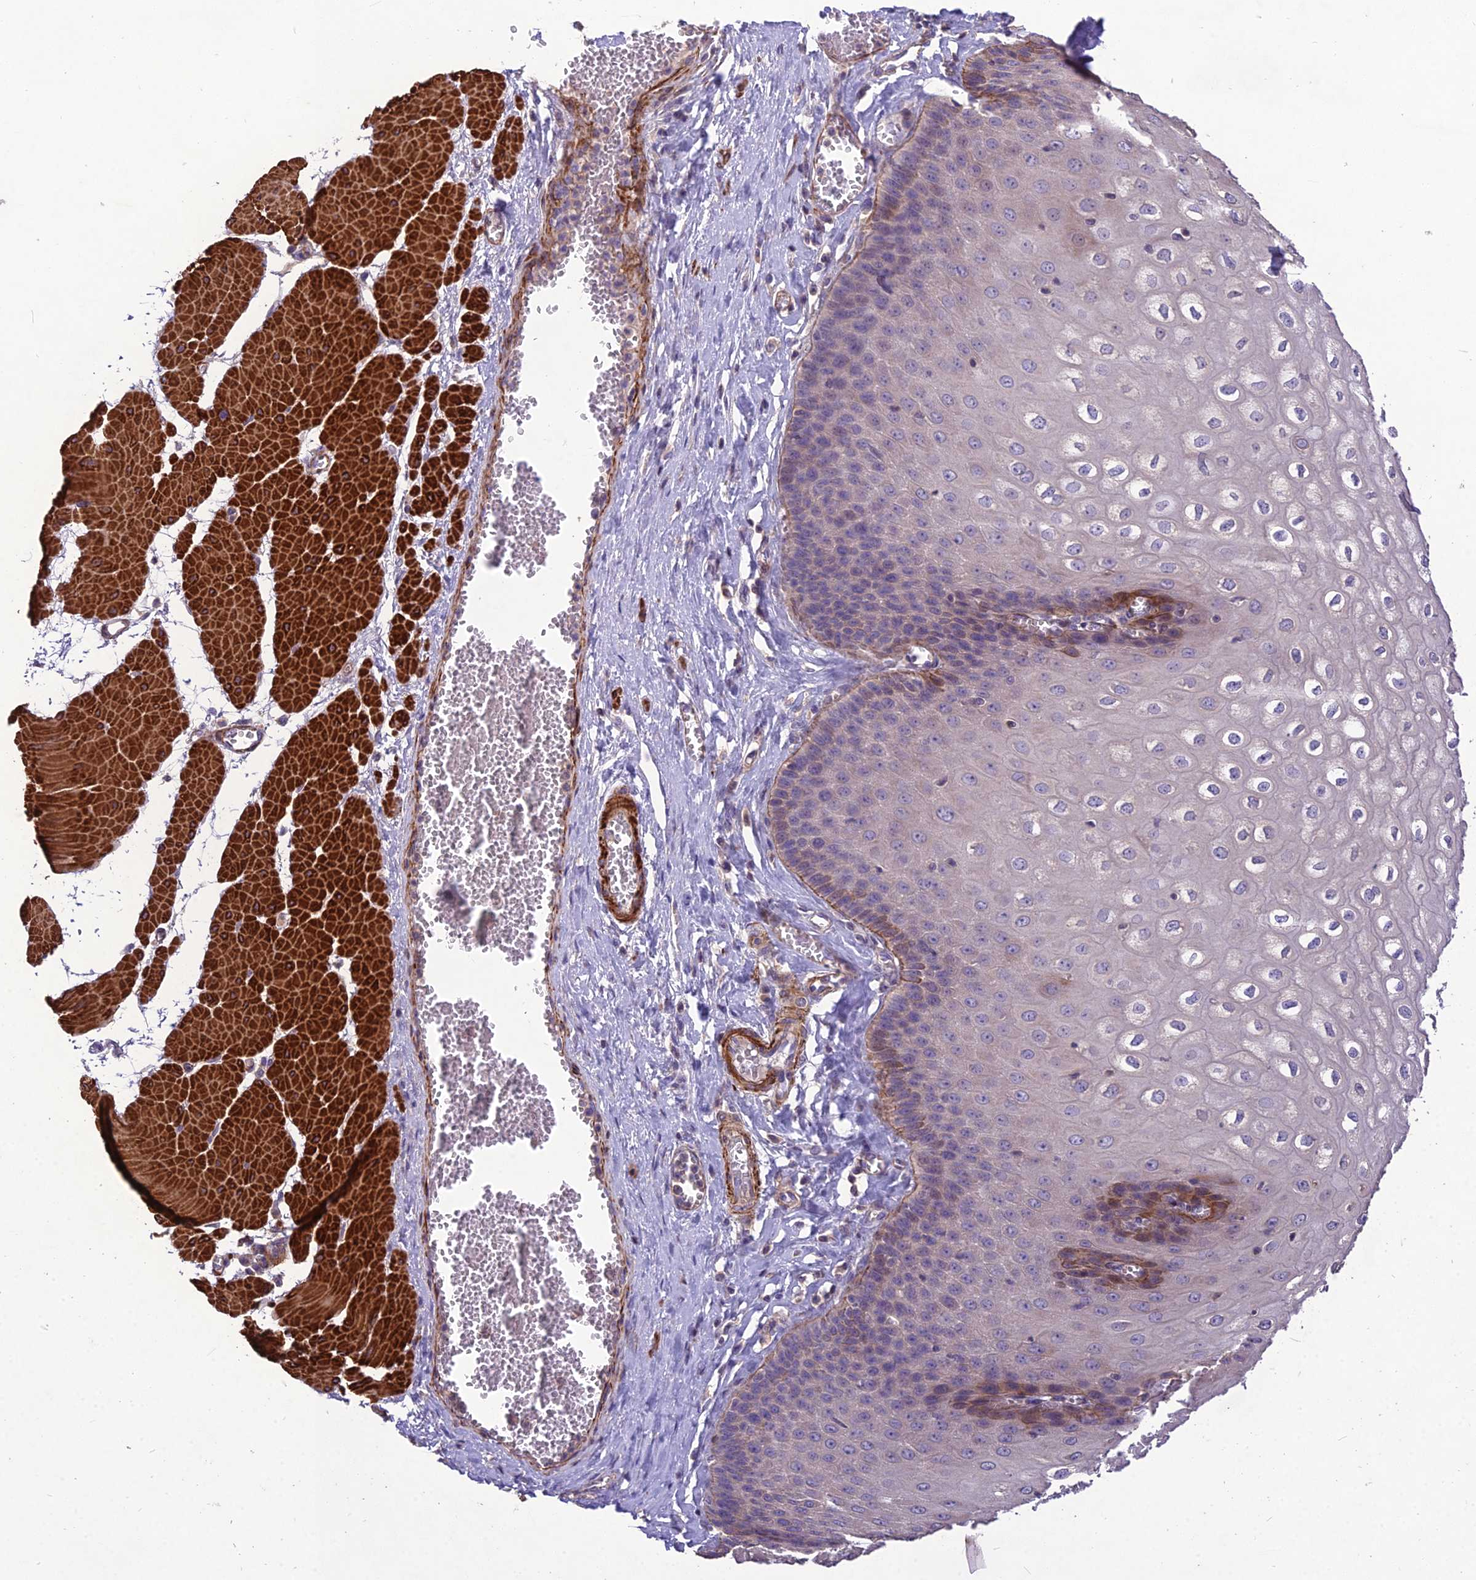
{"staining": {"intensity": "strong", "quantity": "<25%", "location": "cytoplasmic/membranous"}, "tissue": "esophagus", "cell_type": "Squamous epithelial cells", "image_type": "normal", "snomed": [{"axis": "morphology", "description": "Normal tissue, NOS"}, {"axis": "topography", "description": "Esophagus"}], "caption": "The photomicrograph exhibits staining of normal esophagus, revealing strong cytoplasmic/membranous protein staining (brown color) within squamous epithelial cells. (Stains: DAB (3,3'-diaminobenzidine) in brown, nuclei in blue, Microscopy: brightfield microscopy at high magnification).", "gene": "CLUH", "patient": {"sex": "male", "age": 60}}